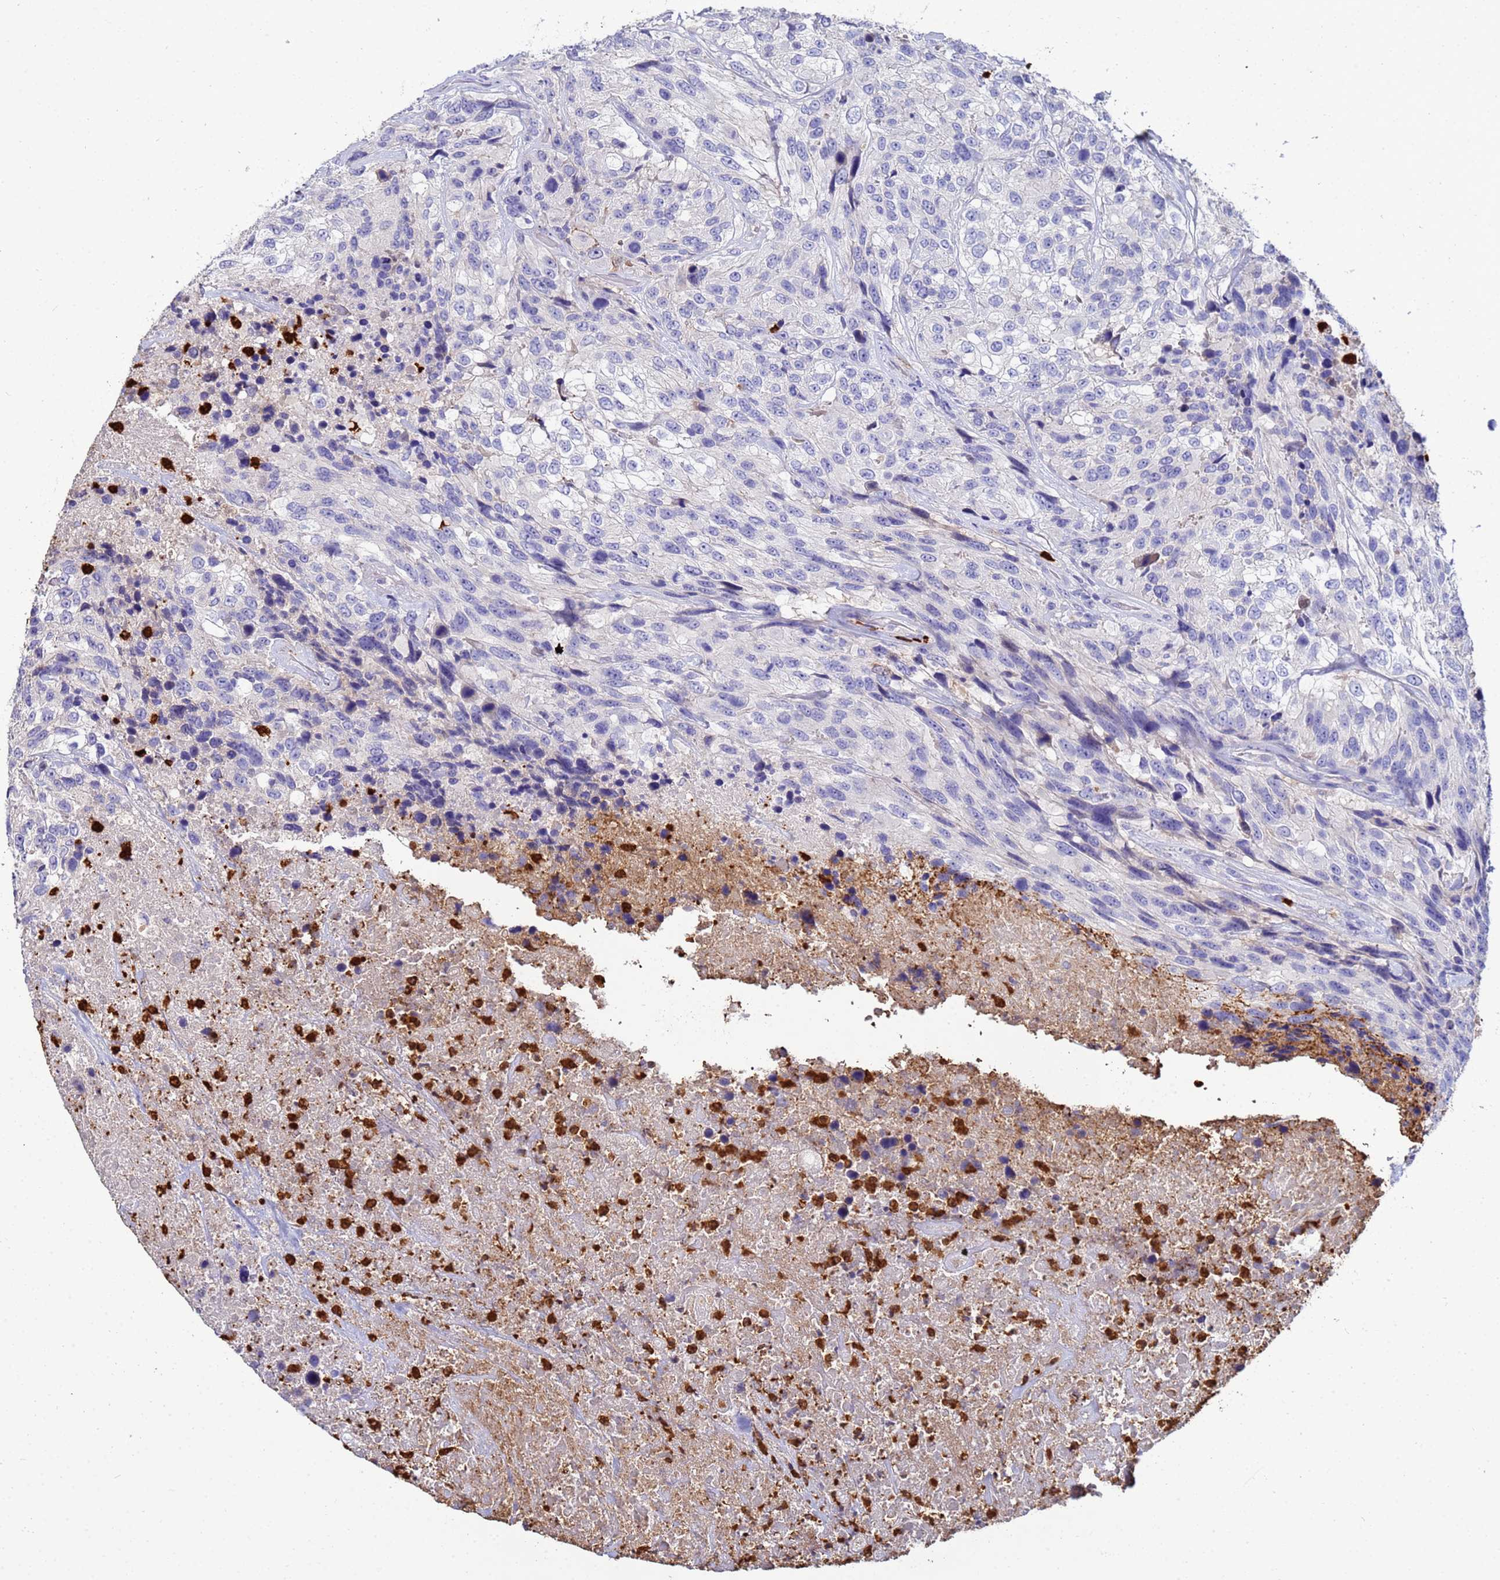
{"staining": {"intensity": "negative", "quantity": "none", "location": "none"}, "tissue": "urothelial cancer", "cell_type": "Tumor cells", "image_type": "cancer", "snomed": [{"axis": "morphology", "description": "Urothelial carcinoma, High grade"}, {"axis": "topography", "description": "Urinary bladder"}], "caption": "Immunohistochemistry (IHC) of urothelial cancer shows no expression in tumor cells.", "gene": "TUBAL3", "patient": {"sex": "female", "age": 70}}